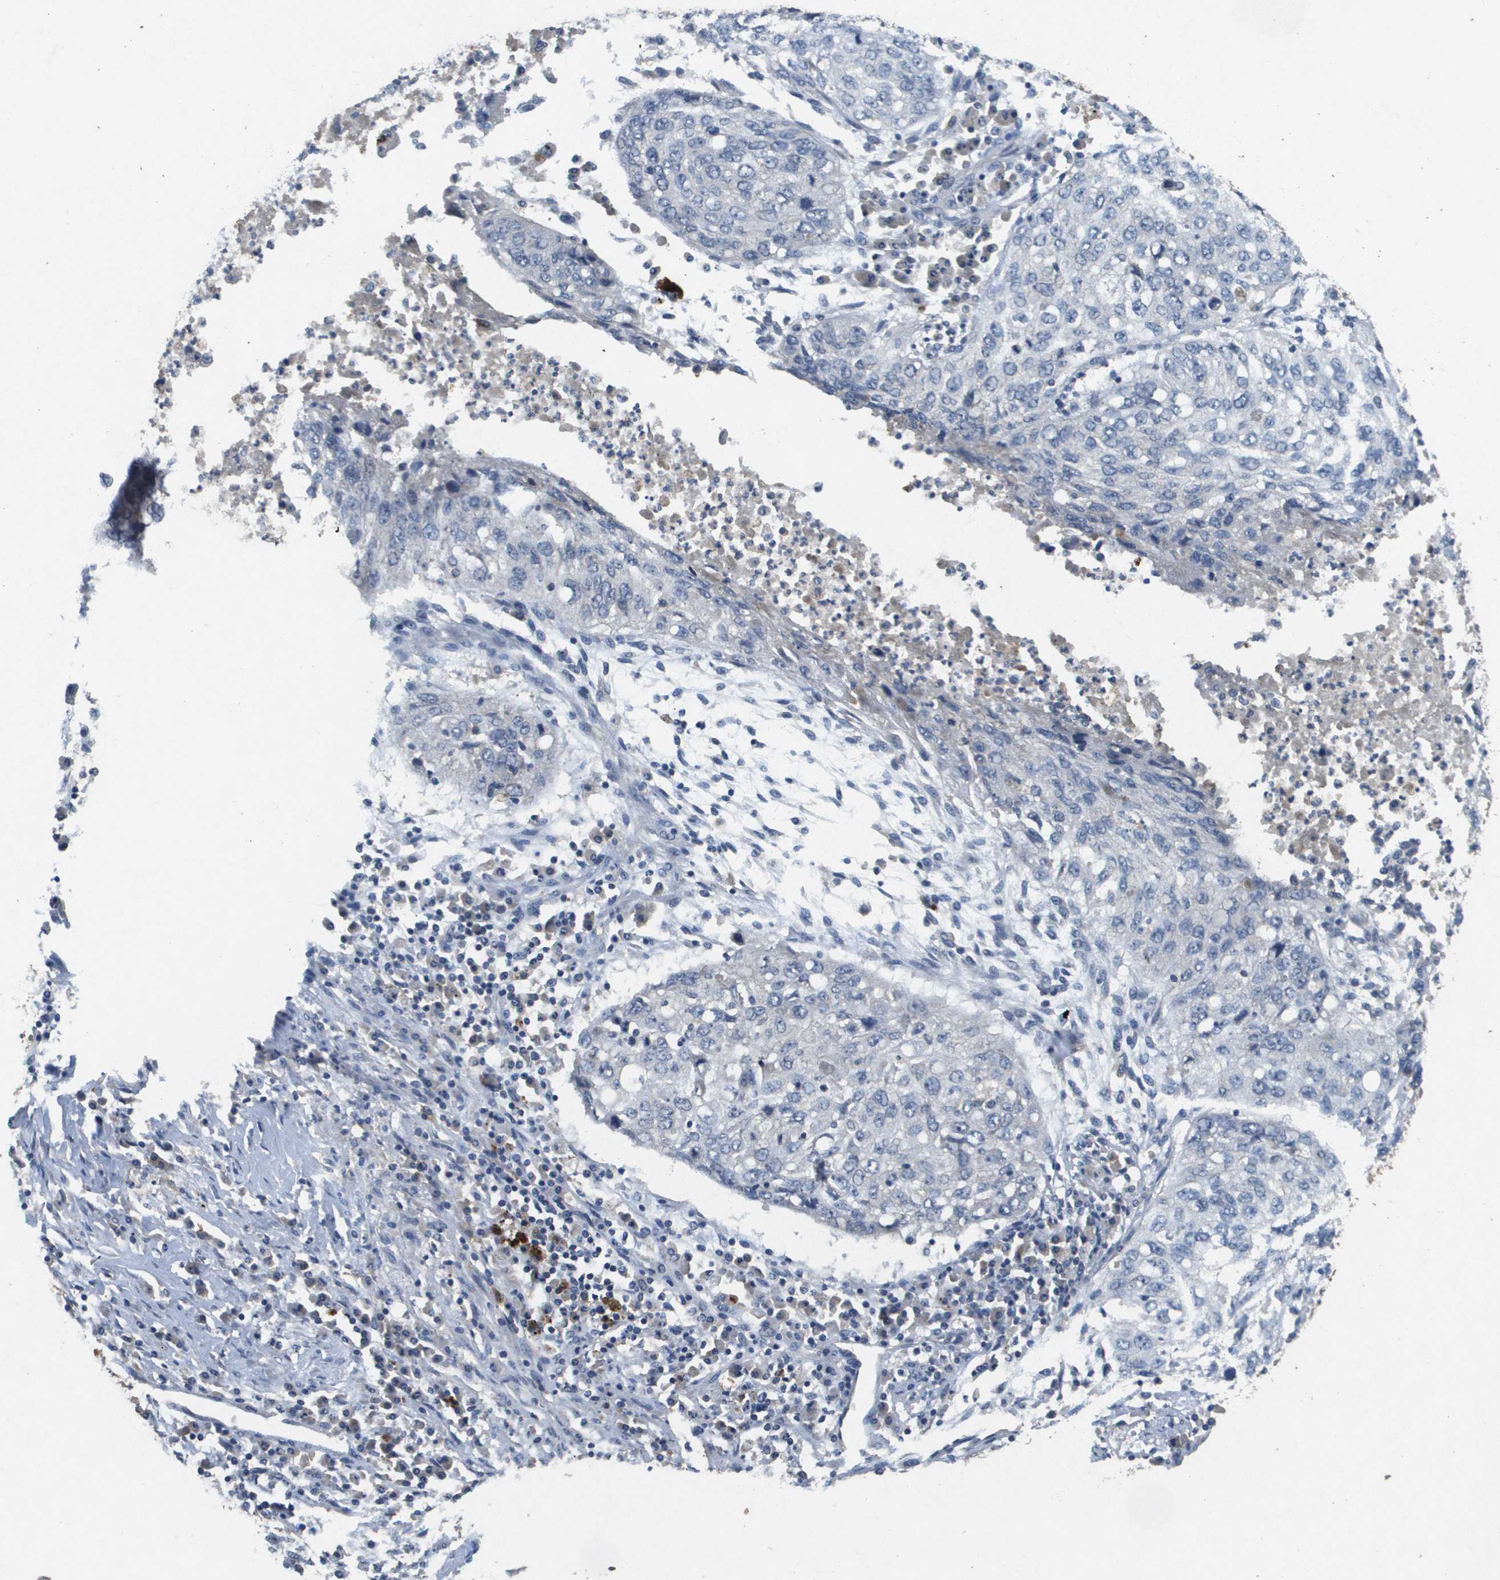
{"staining": {"intensity": "negative", "quantity": "none", "location": "none"}, "tissue": "lung cancer", "cell_type": "Tumor cells", "image_type": "cancer", "snomed": [{"axis": "morphology", "description": "Squamous cell carcinoma, NOS"}, {"axis": "topography", "description": "Lung"}], "caption": "Immunohistochemistry (IHC) histopathology image of human squamous cell carcinoma (lung) stained for a protein (brown), which demonstrates no staining in tumor cells.", "gene": "PROC", "patient": {"sex": "female", "age": 63}}